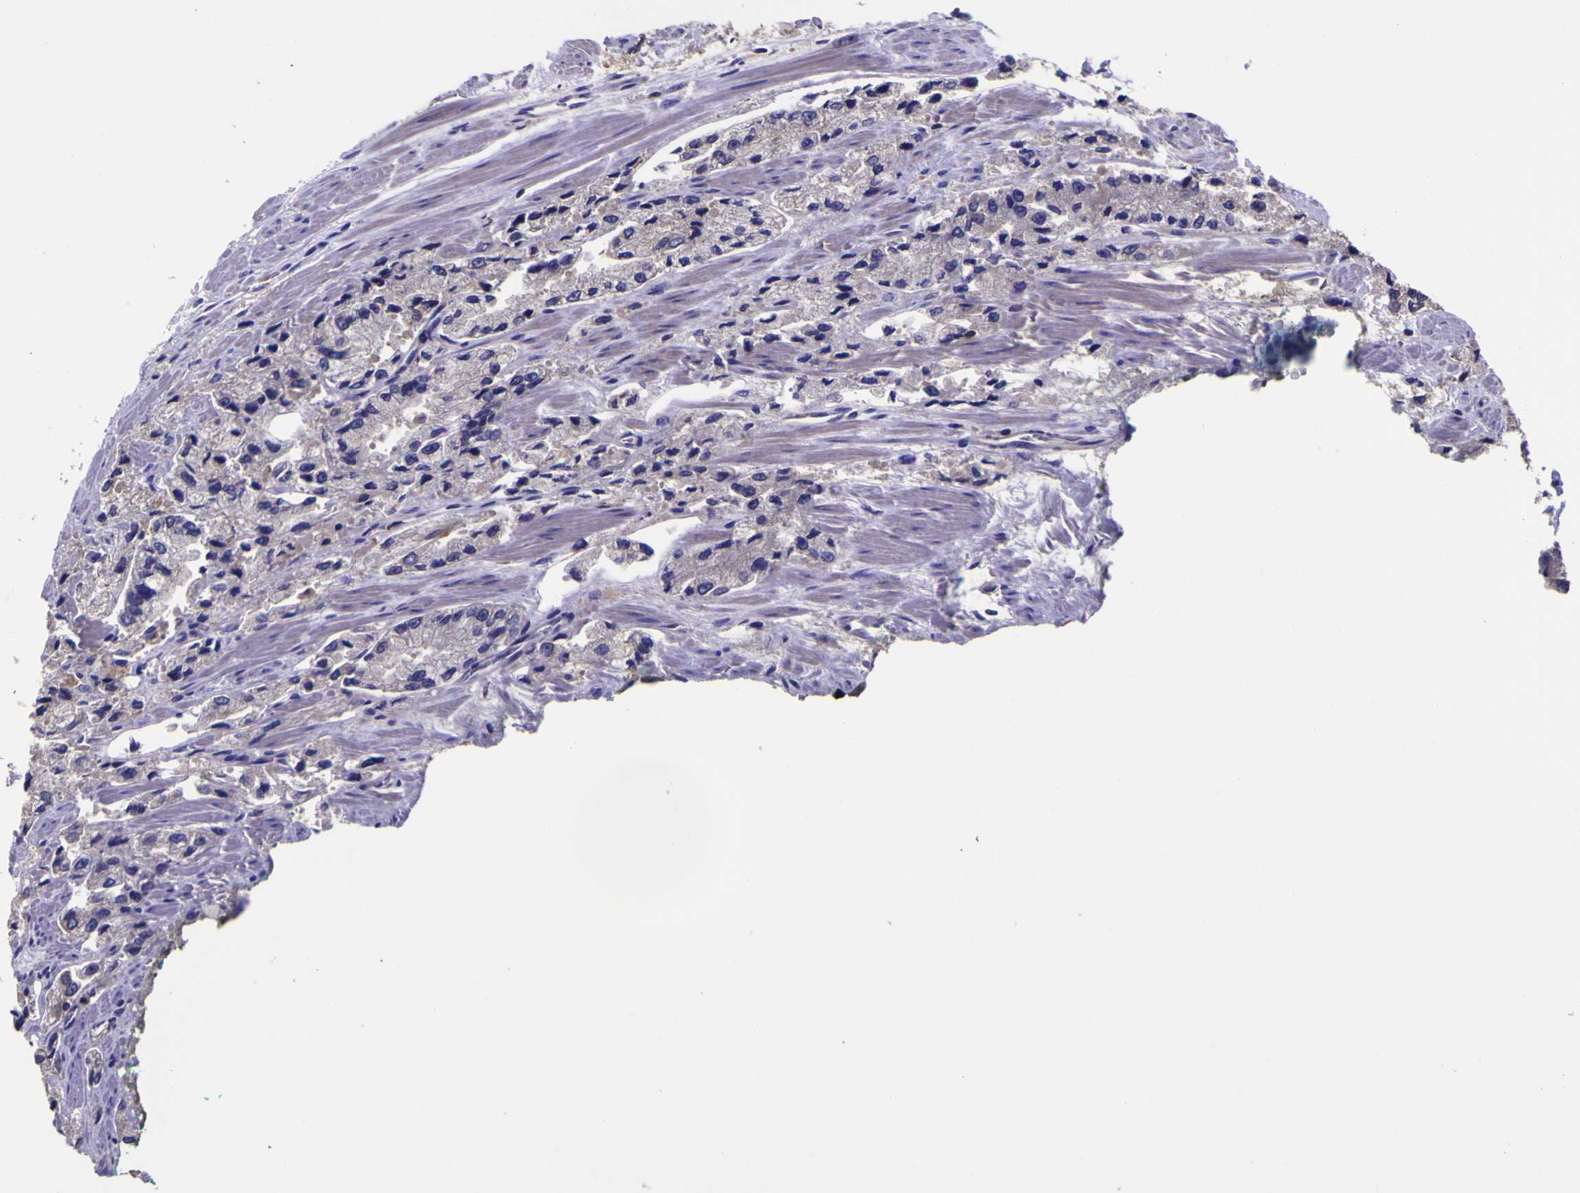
{"staining": {"intensity": "negative", "quantity": "none", "location": "none"}, "tissue": "prostate cancer", "cell_type": "Tumor cells", "image_type": "cancer", "snomed": [{"axis": "morphology", "description": "Adenocarcinoma, High grade"}, {"axis": "topography", "description": "Prostate"}], "caption": "IHC photomicrograph of neoplastic tissue: human prostate cancer stained with DAB (3,3'-diaminobenzidine) reveals no significant protein expression in tumor cells.", "gene": "MAPK14", "patient": {"sex": "male", "age": 58}}